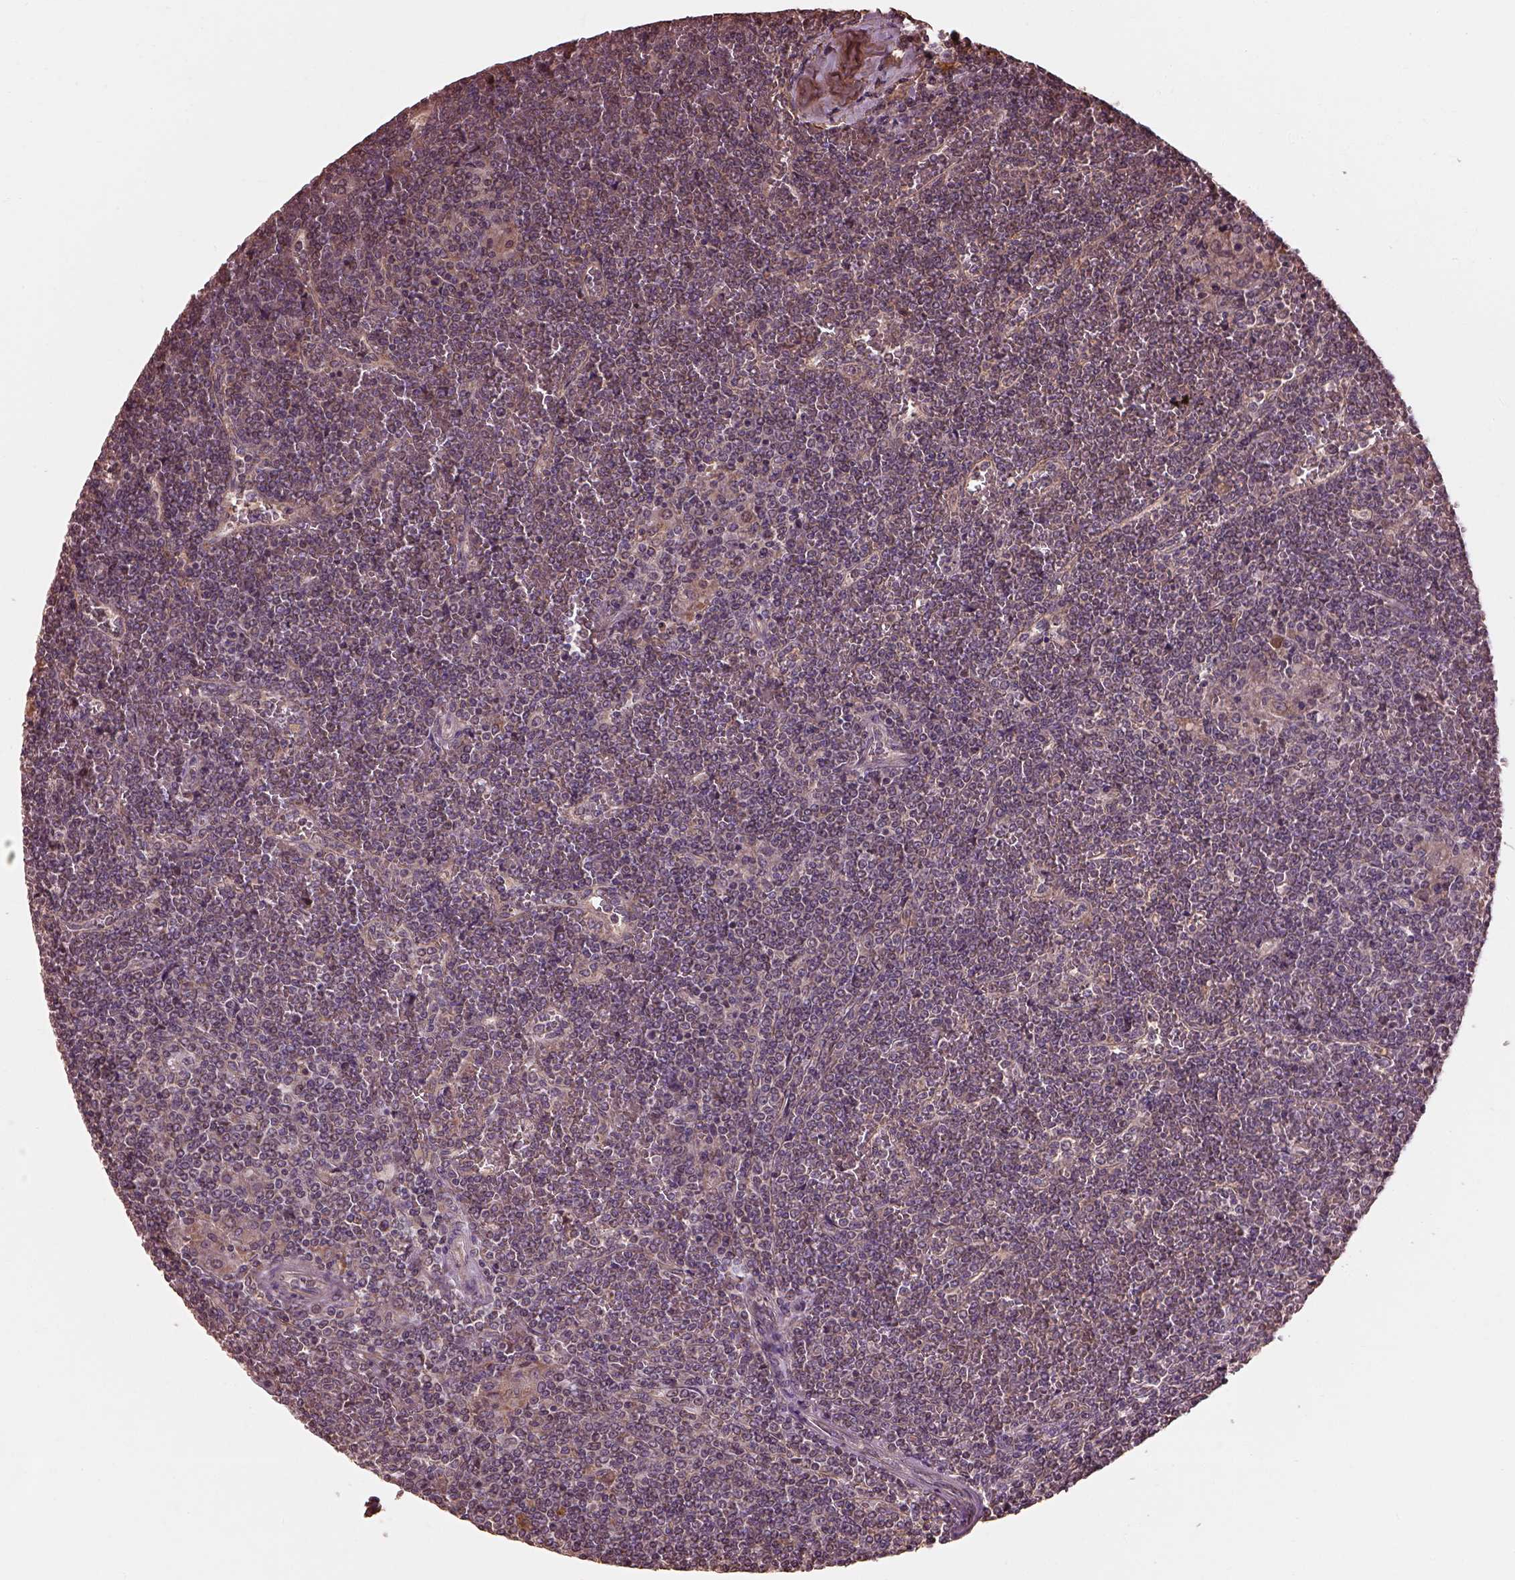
{"staining": {"intensity": "negative", "quantity": "none", "location": "none"}, "tissue": "lymphoma", "cell_type": "Tumor cells", "image_type": "cancer", "snomed": [{"axis": "morphology", "description": "Malignant lymphoma, non-Hodgkin's type, Low grade"}, {"axis": "topography", "description": "Spleen"}], "caption": "Immunohistochemistry micrograph of neoplastic tissue: malignant lymphoma, non-Hodgkin's type (low-grade) stained with DAB (3,3'-diaminobenzidine) shows no significant protein positivity in tumor cells.", "gene": "METTL4", "patient": {"sex": "female", "age": 19}}